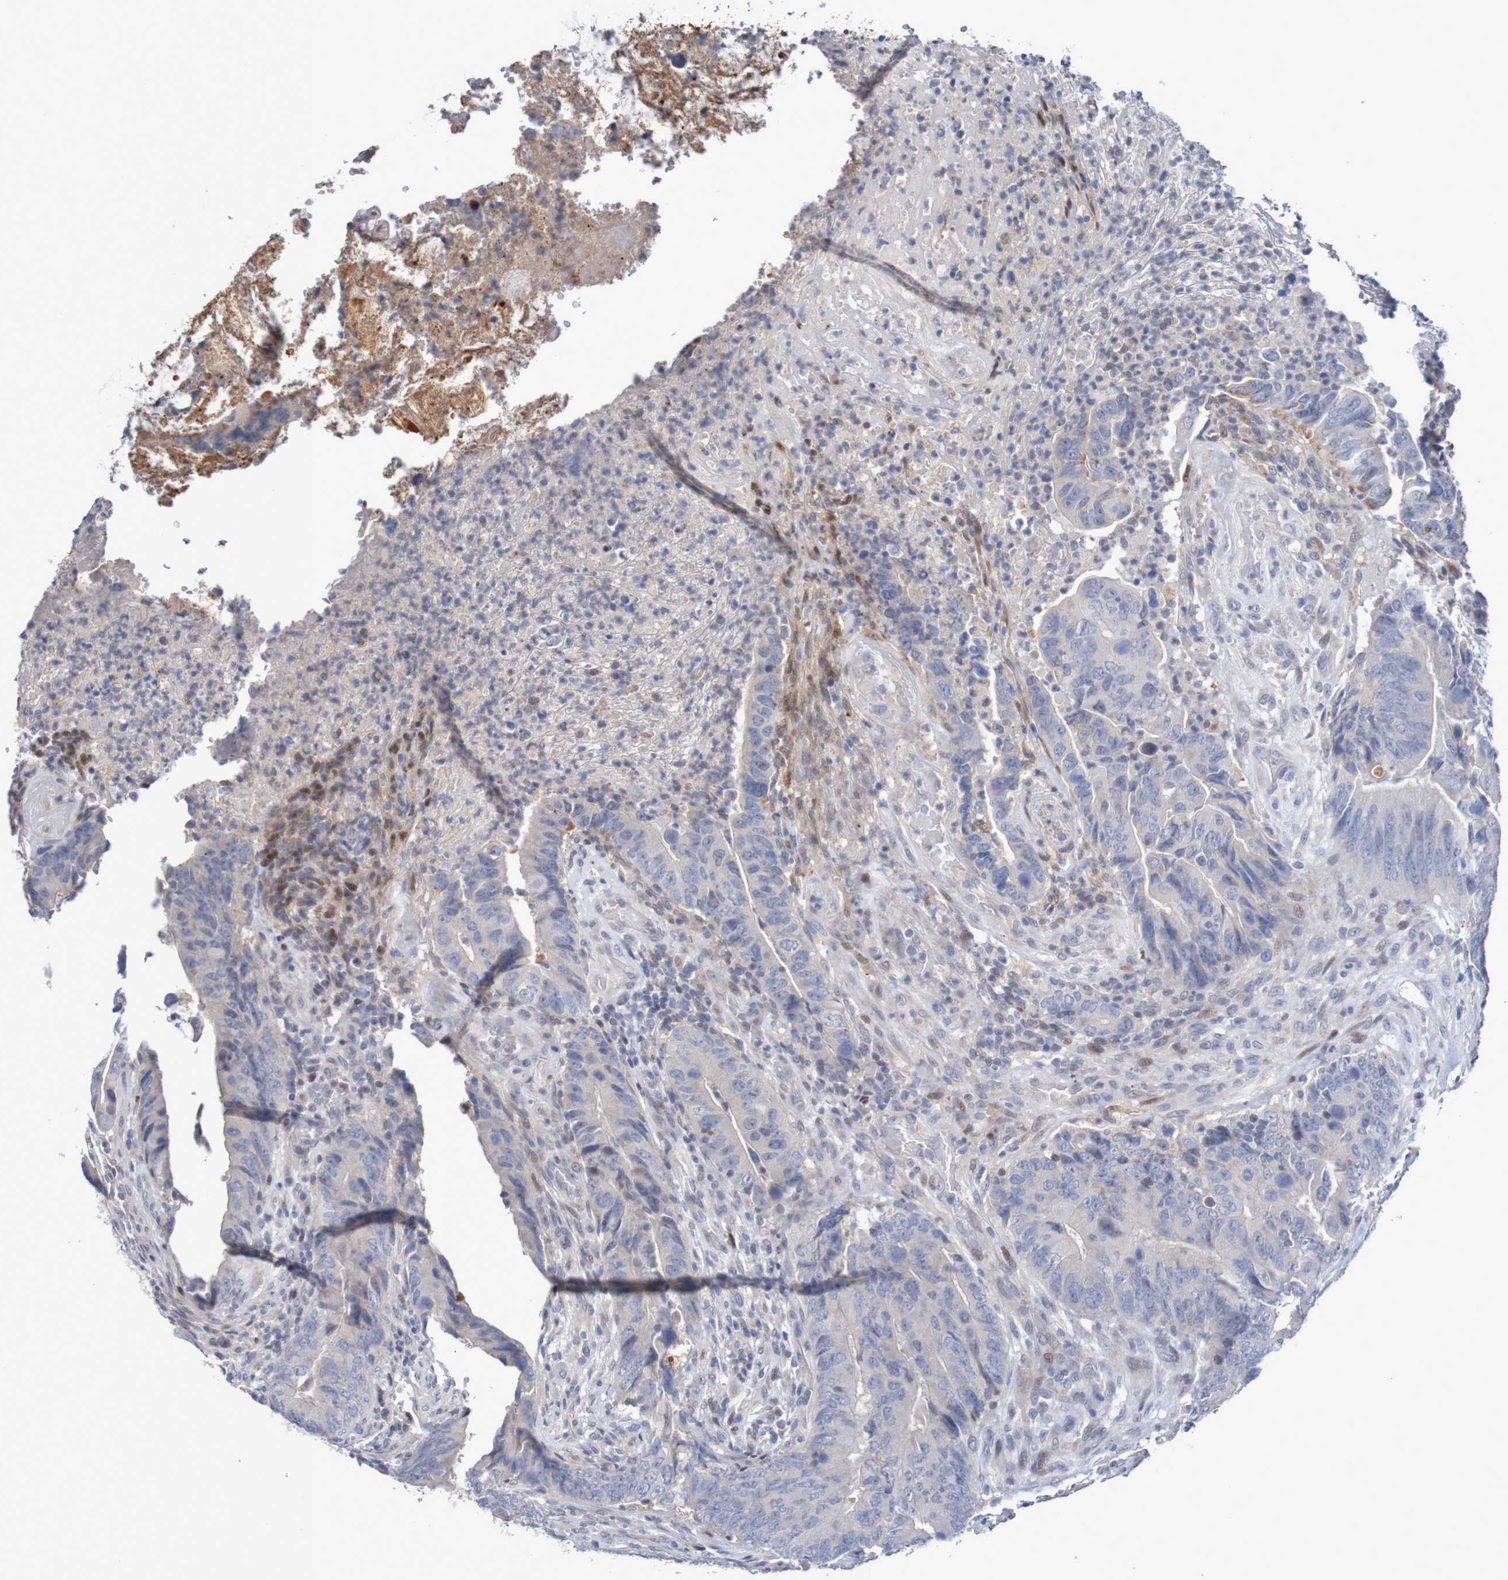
{"staining": {"intensity": "negative", "quantity": "none", "location": "none"}, "tissue": "colorectal cancer", "cell_type": "Tumor cells", "image_type": "cancer", "snomed": [{"axis": "morphology", "description": "Normal tissue, NOS"}, {"axis": "morphology", "description": "Adenocarcinoma, NOS"}, {"axis": "topography", "description": "Colon"}], "caption": "Immunohistochemical staining of colorectal cancer reveals no significant positivity in tumor cells. Nuclei are stained in blue.", "gene": "FBP2", "patient": {"sex": "male", "age": 56}}